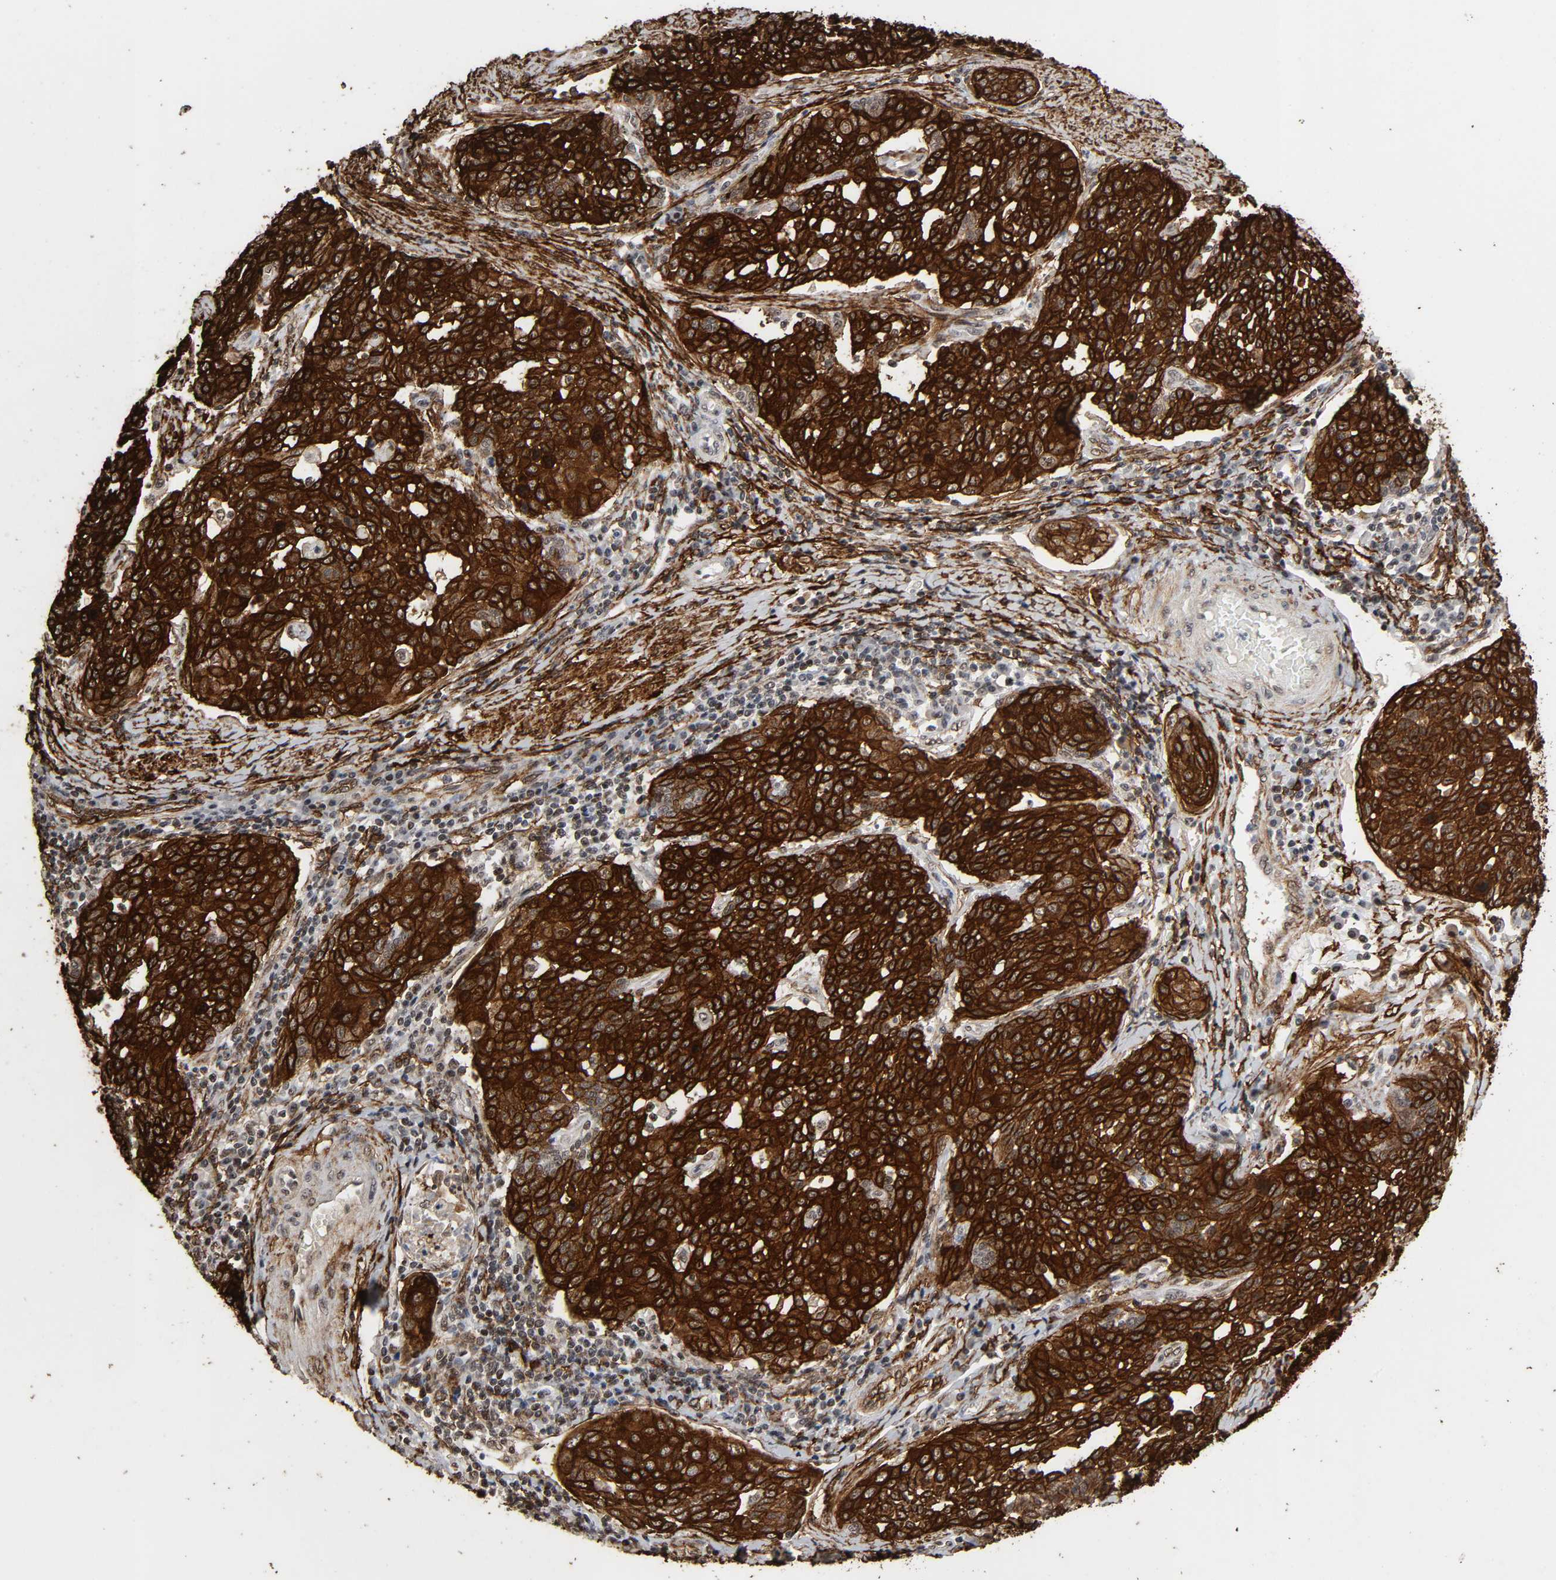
{"staining": {"intensity": "strong", "quantity": ">75%", "location": "cytoplasmic/membranous"}, "tissue": "cervical cancer", "cell_type": "Tumor cells", "image_type": "cancer", "snomed": [{"axis": "morphology", "description": "Squamous cell carcinoma, NOS"}, {"axis": "topography", "description": "Cervix"}], "caption": "Cervical squamous cell carcinoma stained with DAB IHC reveals high levels of strong cytoplasmic/membranous staining in about >75% of tumor cells. (Brightfield microscopy of DAB IHC at high magnification).", "gene": "AHNAK2", "patient": {"sex": "female", "age": 34}}